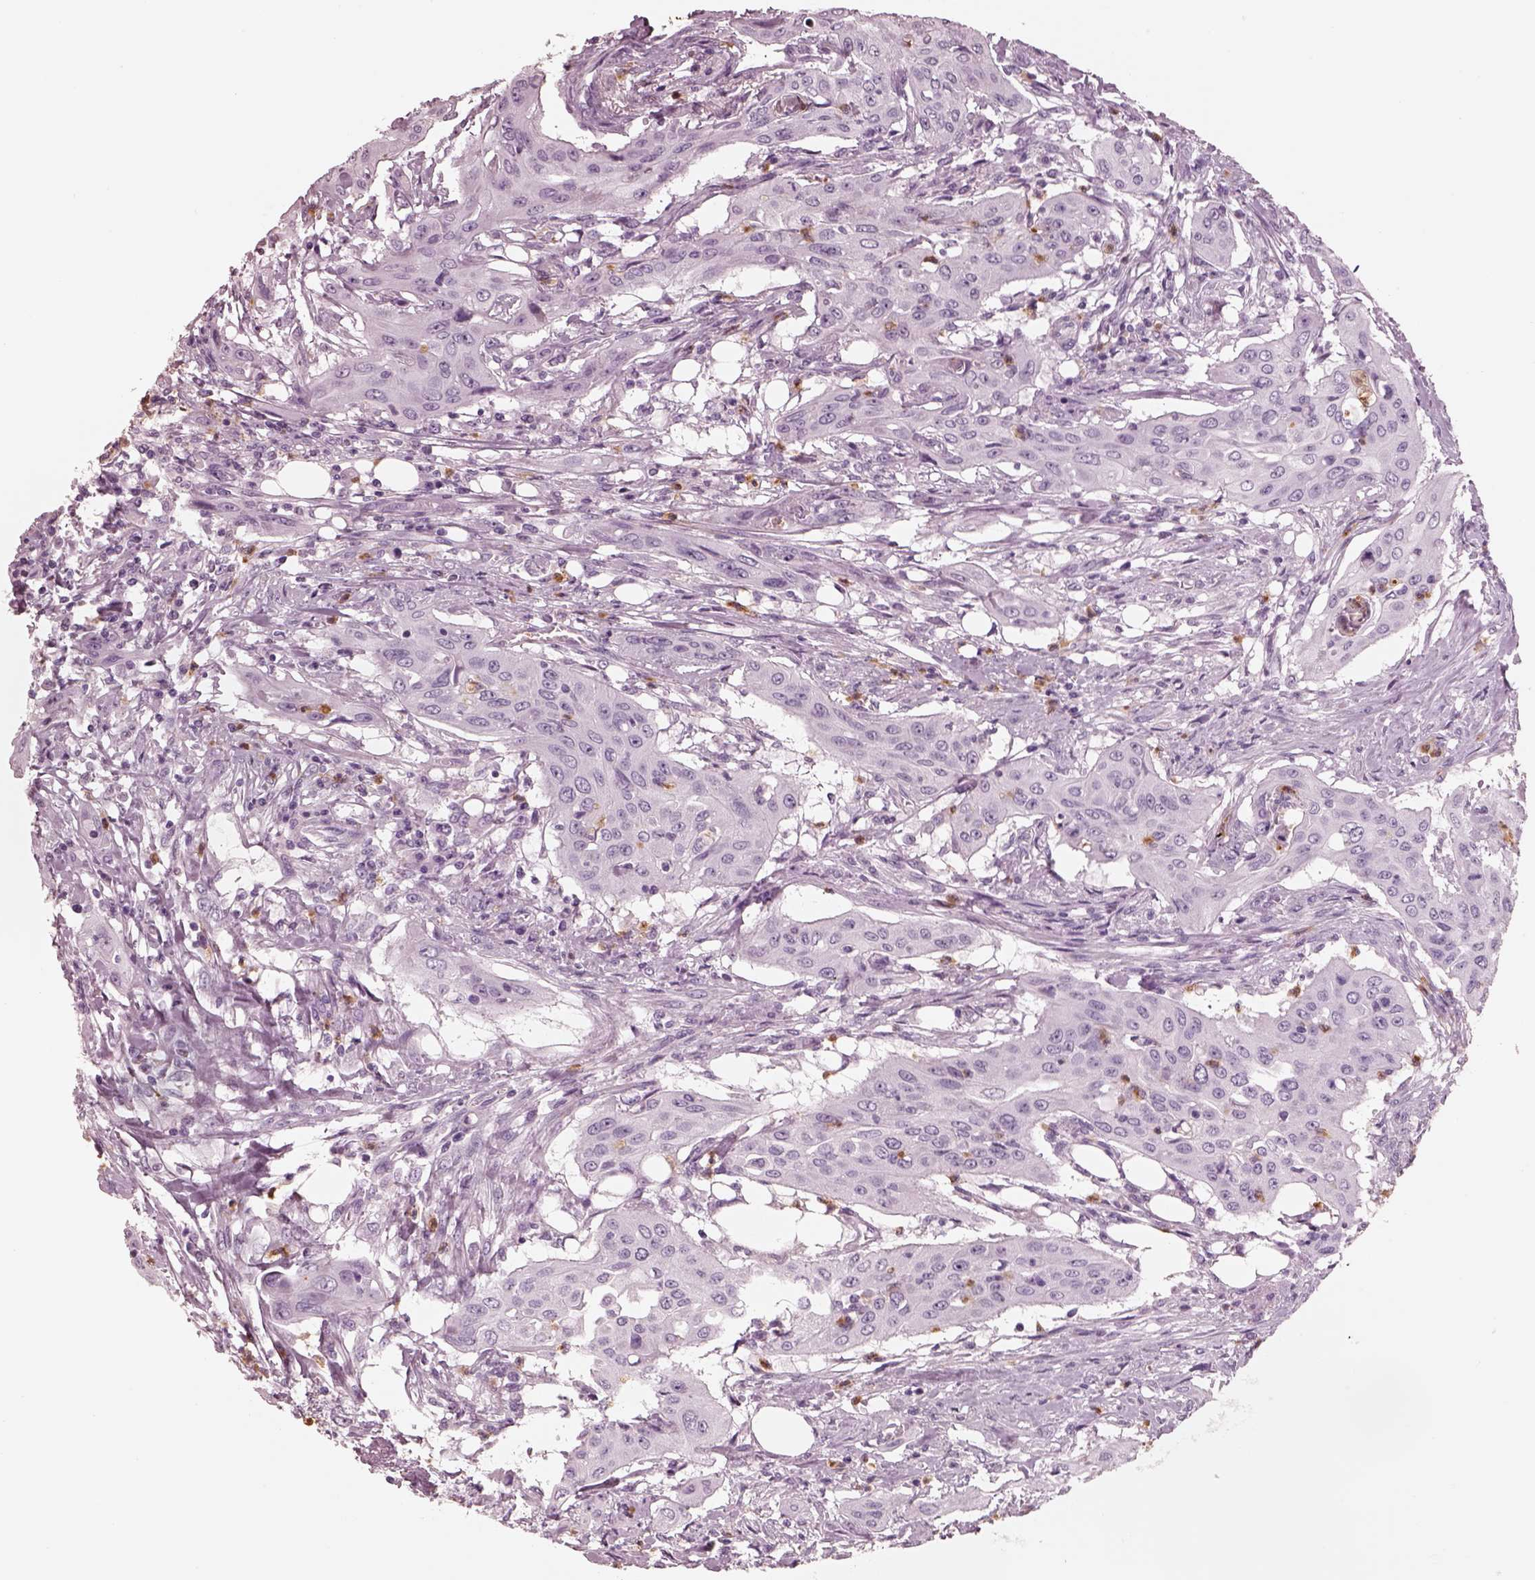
{"staining": {"intensity": "negative", "quantity": "none", "location": "none"}, "tissue": "urothelial cancer", "cell_type": "Tumor cells", "image_type": "cancer", "snomed": [{"axis": "morphology", "description": "Urothelial carcinoma, High grade"}, {"axis": "topography", "description": "Urinary bladder"}], "caption": "Tumor cells show no significant expression in urothelial cancer.", "gene": "ELANE", "patient": {"sex": "male", "age": 82}}